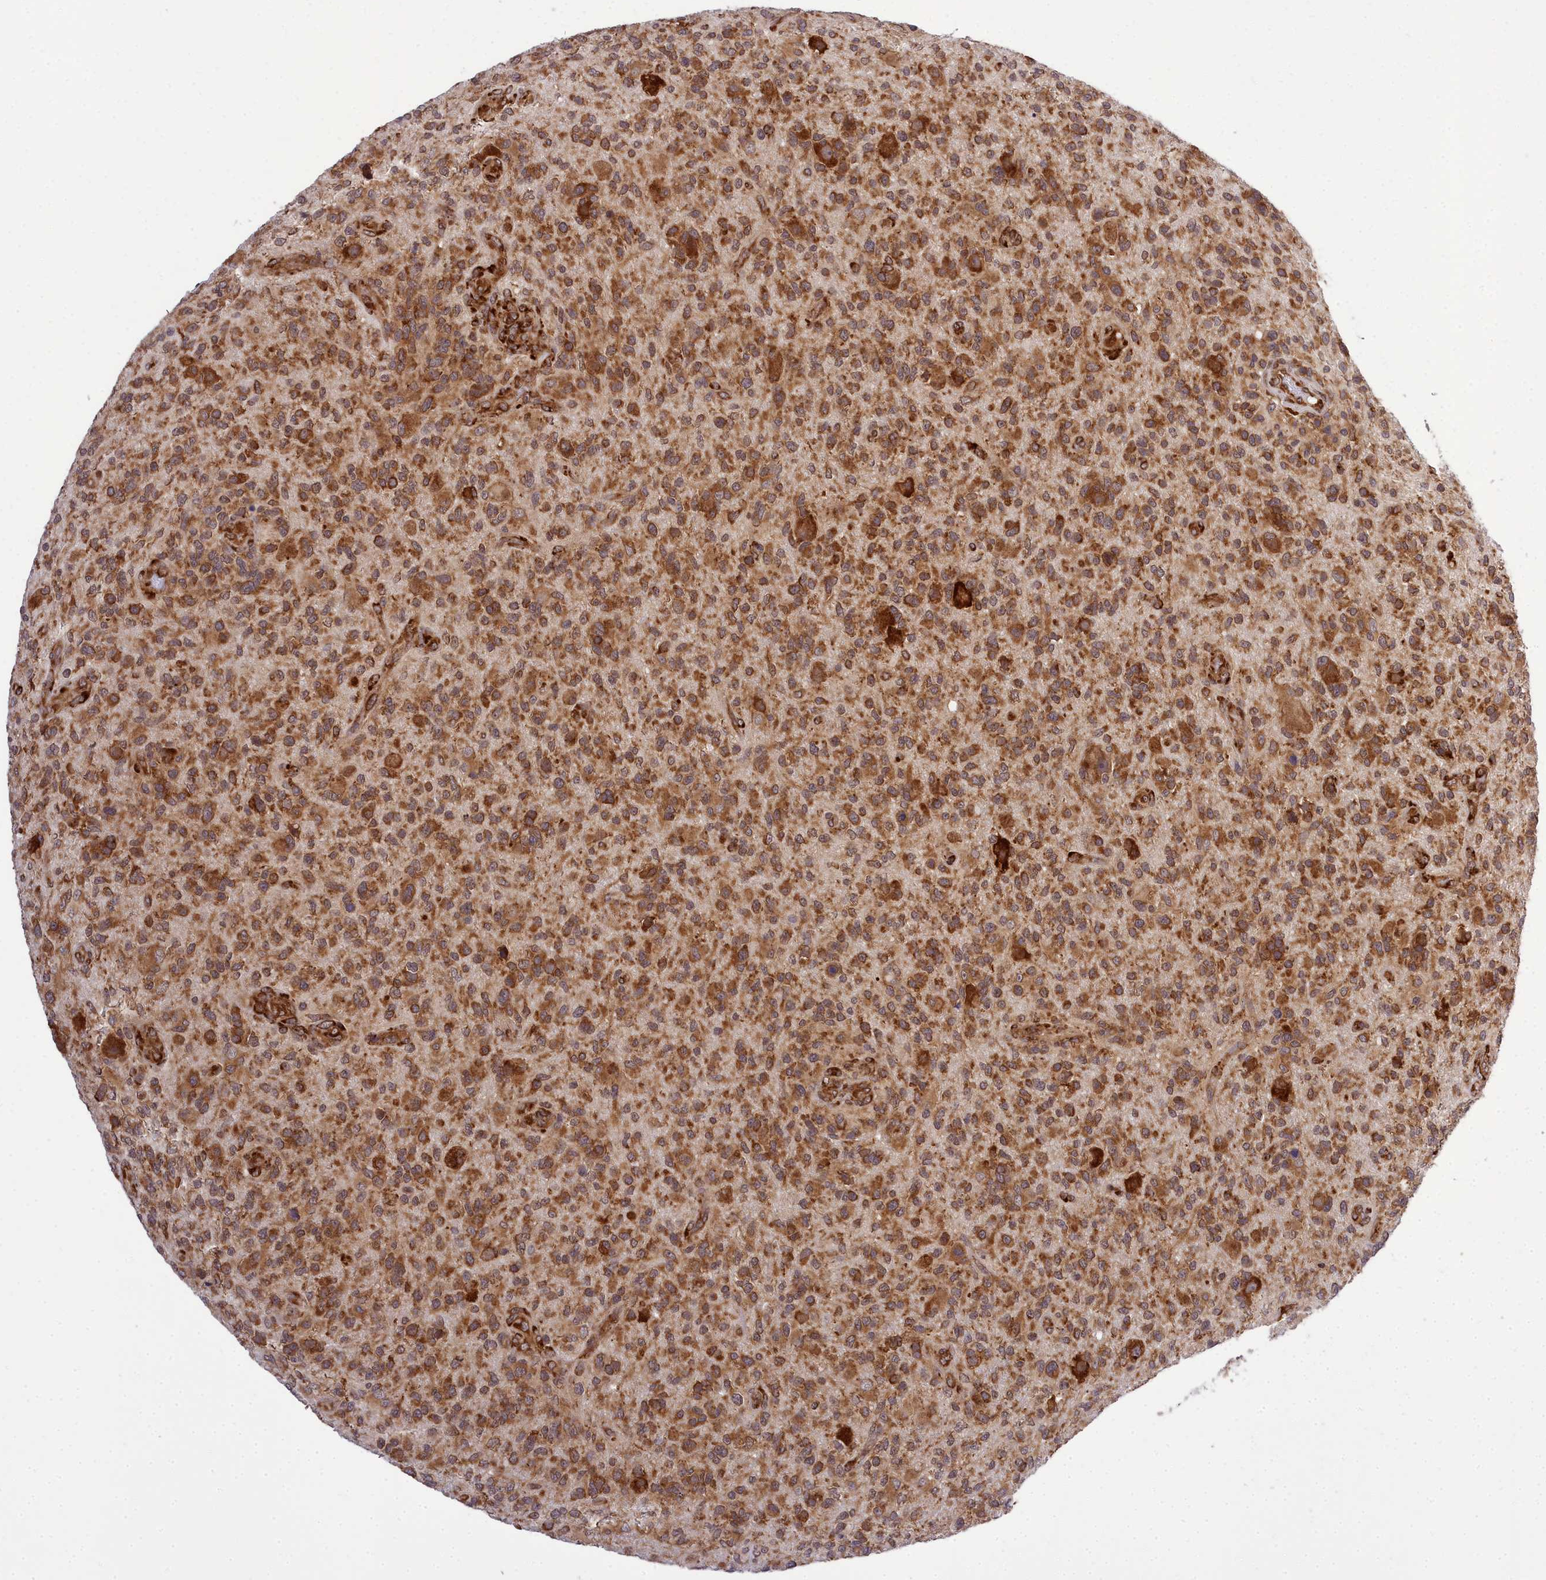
{"staining": {"intensity": "strong", "quantity": ">75%", "location": "cytoplasmic/membranous"}, "tissue": "glioma", "cell_type": "Tumor cells", "image_type": "cancer", "snomed": [{"axis": "morphology", "description": "Glioma, malignant, High grade"}, {"axis": "topography", "description": "Brain"}], "caption": "IHC of glioma reveals high levels of strong cytoplasmic/membranous positivity in approximately >75% of tumor cells. The protein of interest is stained brown, and the nuclei are stained in blue (DAB IHC with brightfield microscopy, high magnification).", "gene": "DHCR7", "patient": {"sex": "male", "age": 47}}